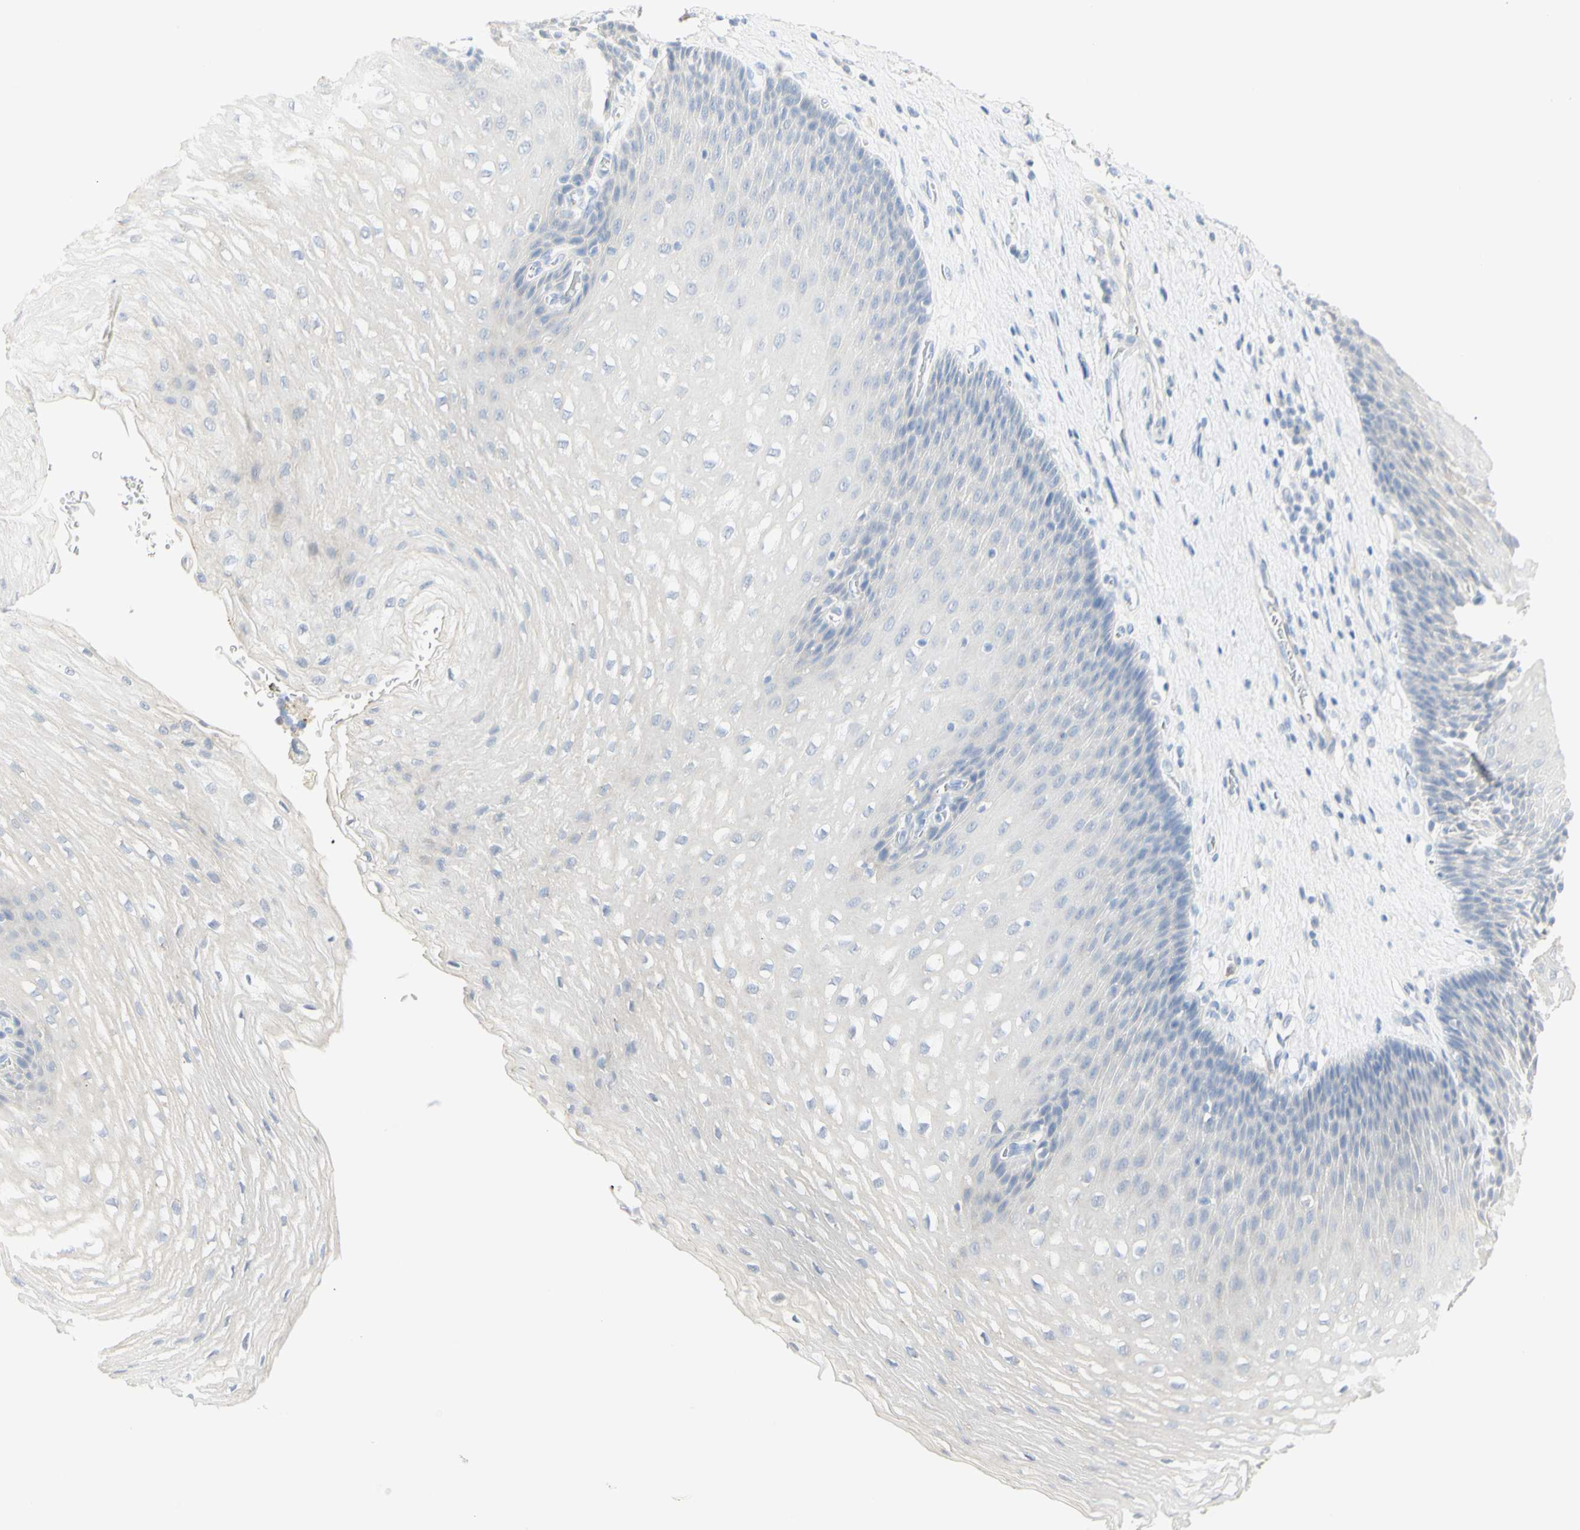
{"staining": {"intensity": "negative", "quantity": "none", "location": "none"}, "tissue": "esophagus", "cell_type": "Squamous epithelial cells", "image_type": "normal", "snomed": [{"axis": "morphology", "description": "Normal tissue, NOS"}, {"axis": "topography", "description": "Esophagus"}], "caption": "Immunohistochemical staining of unremarkable human esophagus reveals no significant staining in squamous epithelial cells. (DAB (3,3'-diaminobenzidine) immunohistochemistry (IHC) with hematoxylin counter stain).", "gene": "B4GALNT3", "patient": {"sex": "male", "age": 48}}